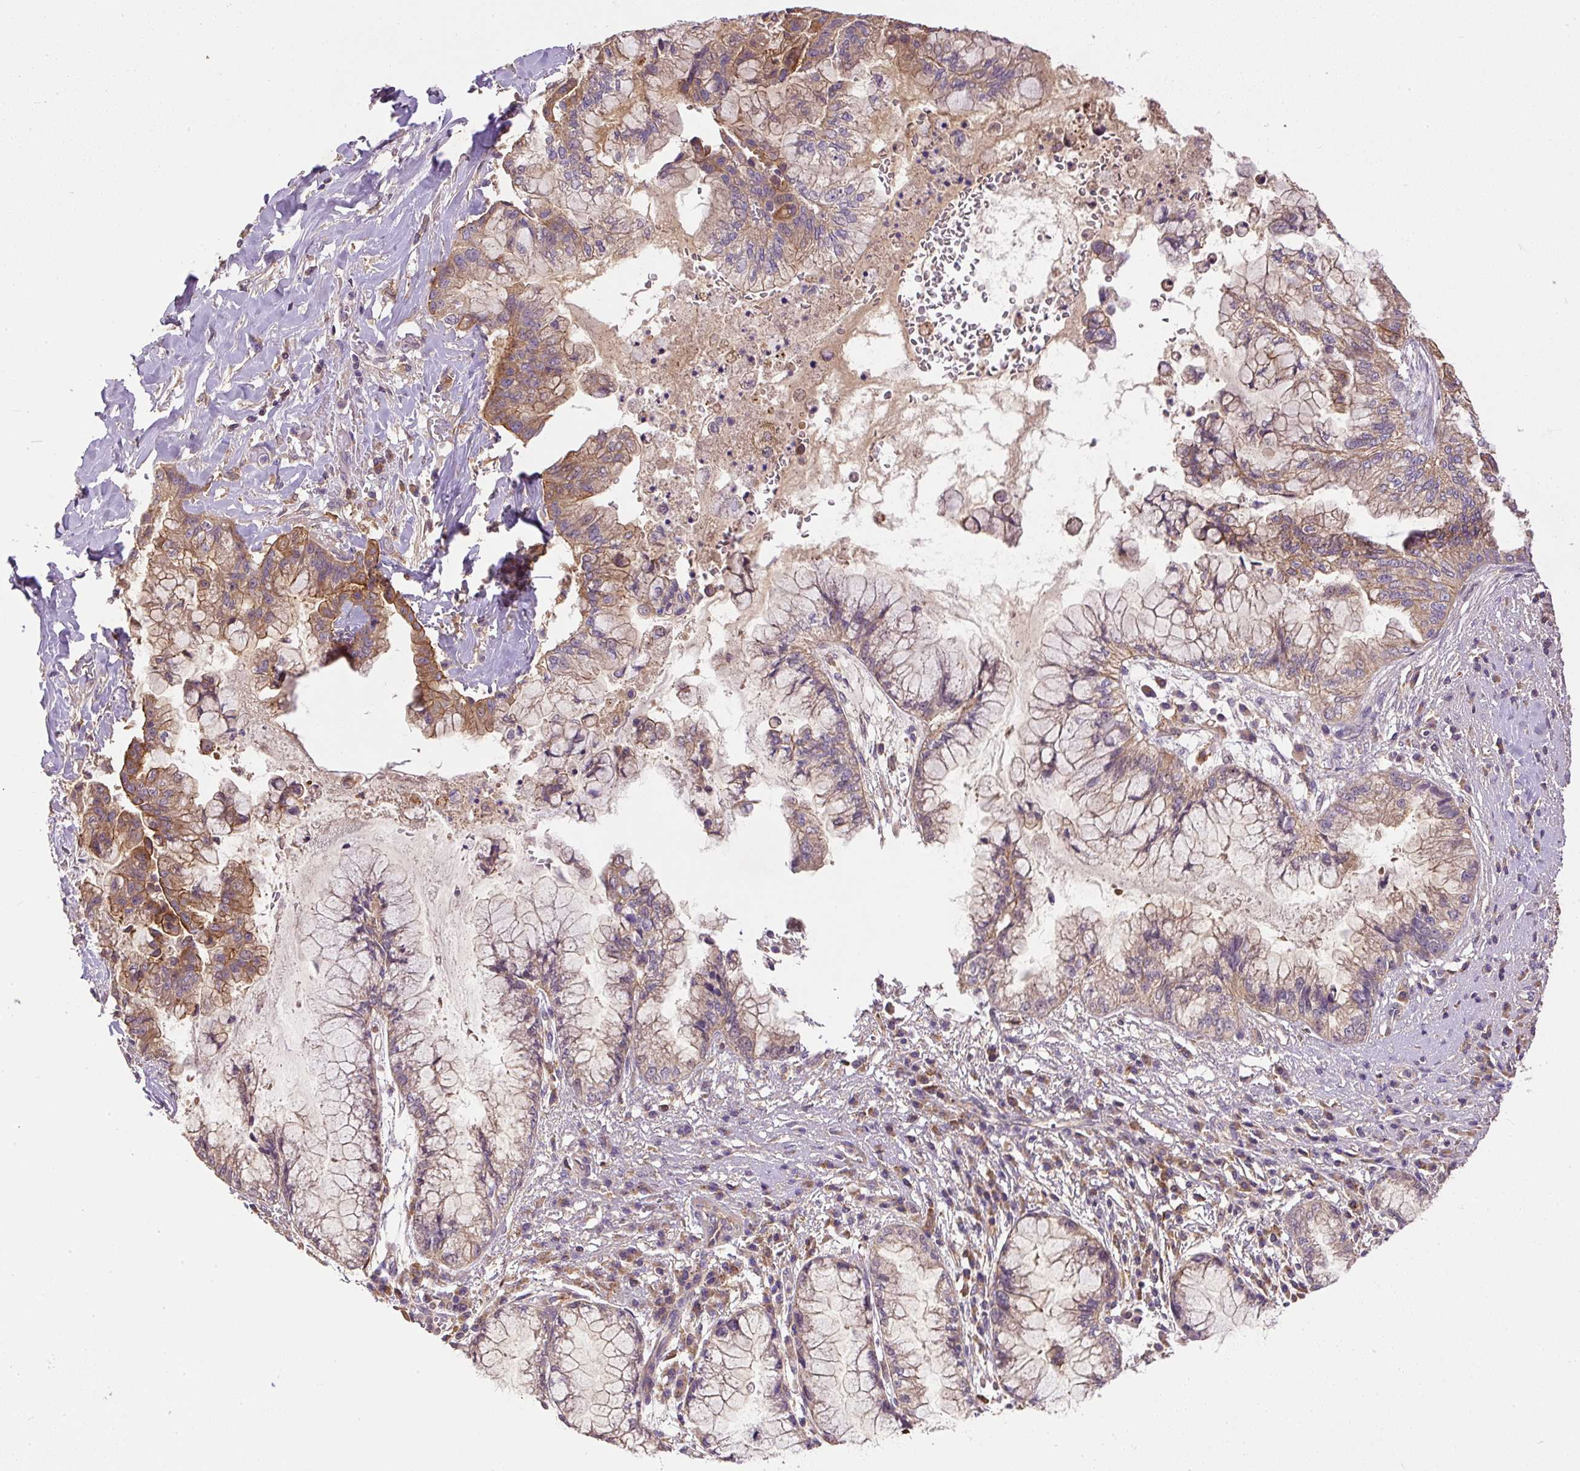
{"staining": {"intensity": "moderate", "quantity": "<25%", "location": "cytoplasmic/membranous"}, "tissue": "pancreatic cancer", "cell_type": "Tumor cells", "image_type": "cancer", "snomed": [{"axis": "morphology", "description": "Adenocarcinoma, NOS"}, {"axis": "topography", "description": "Pancreas"}], "caption": "Immunohistochemistry photomicrograph of neoplastic tissue: human pancreatic cancer stained using IHC exhibits low levels of moderate protein expression localized specifically in the cytoplasmic/membranous of tumor cells, appearing as a cytoplasmic/membranous brown color.", "gene": "DAPK1", "patient": {"sex": "male", "age": 73}}